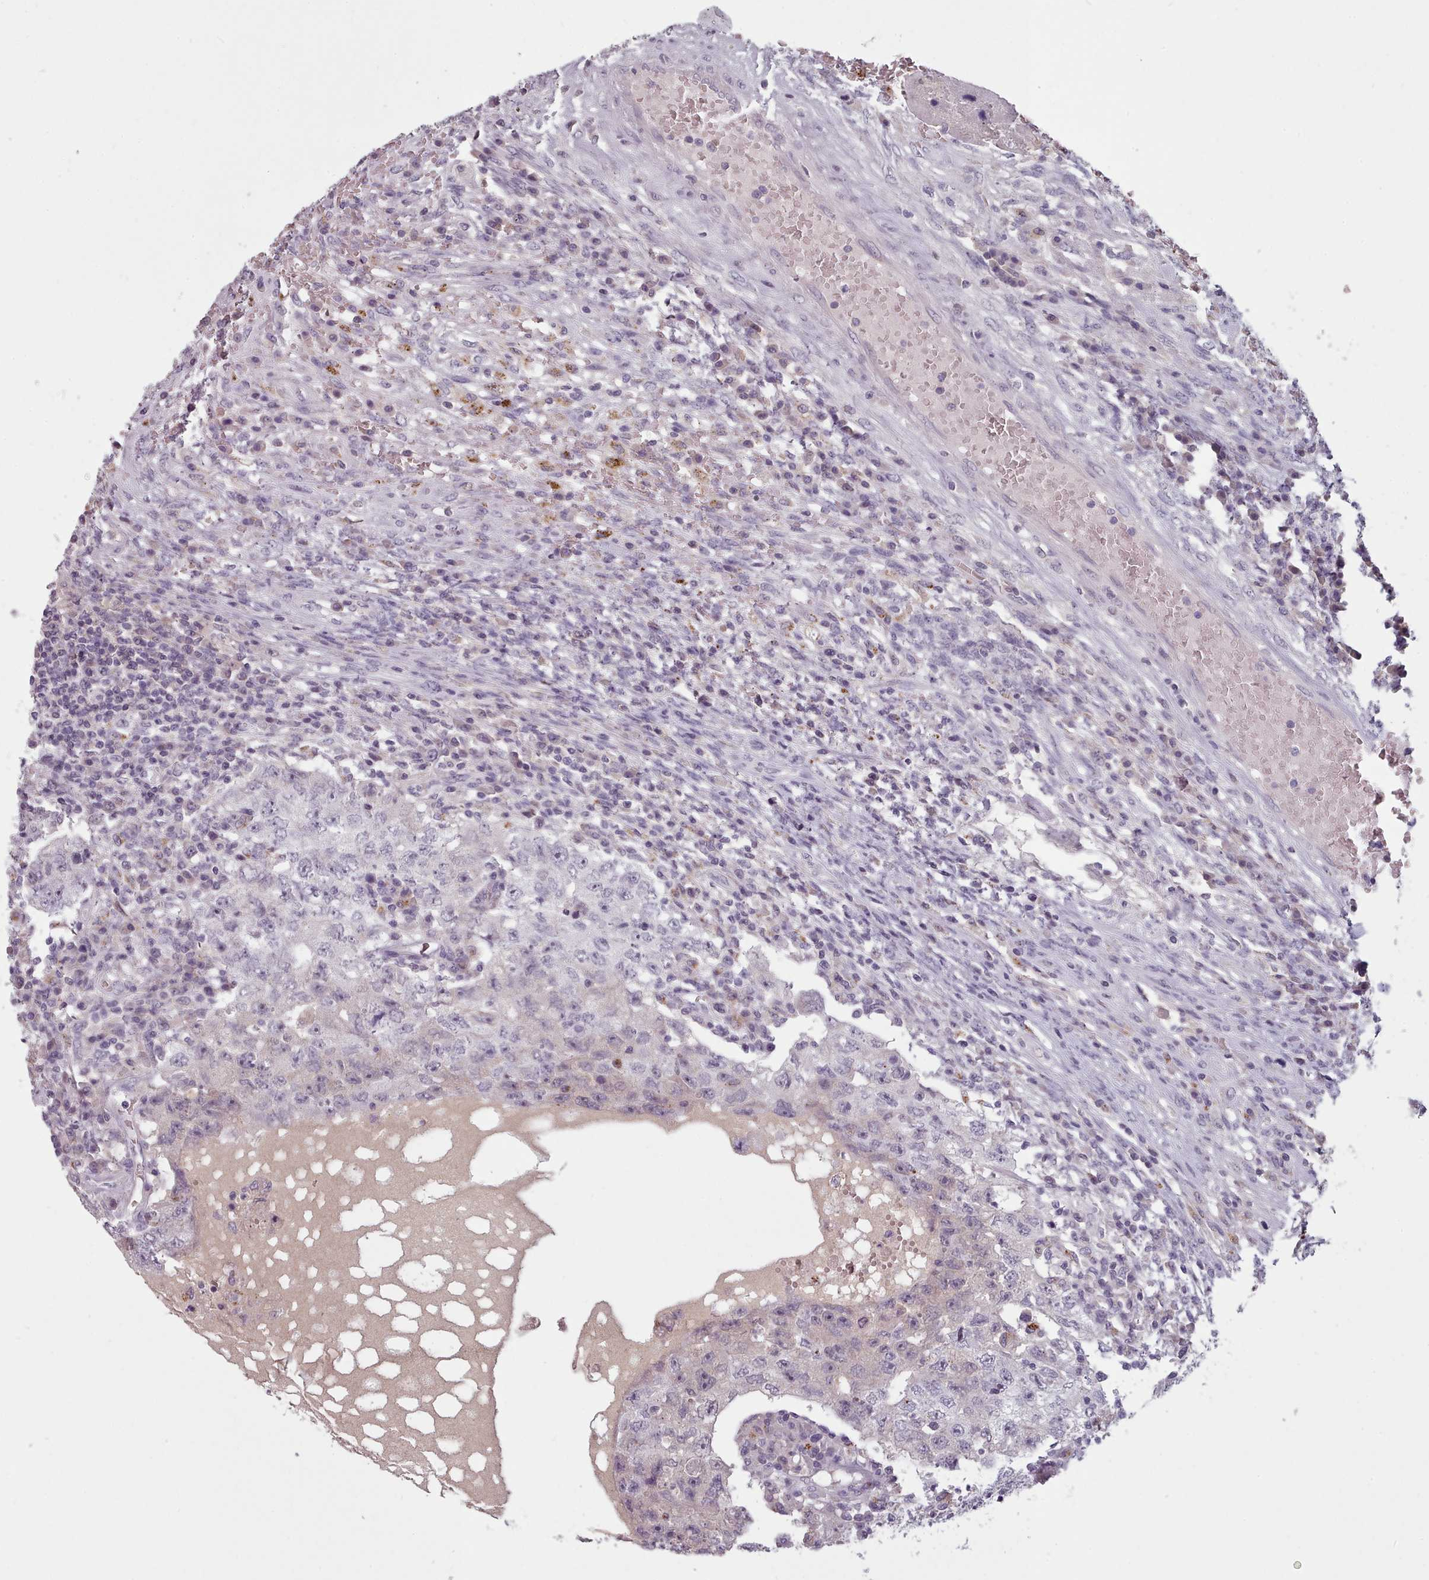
{"staining": {"intensity": "negative", "quantity": "none", "location": "none"}, "tissue": "testis cancer", "cell_type": "Tumor cells", "image_type": "cancer", "snomed": [{"axis": "morphology", "description": "Carcinoma, Embryonal, NOS"}, {"axis": "topography", "description": "Testis"}], "caption": "Immunohistochemistry (IHC) of embryonal carcinoma (testis) demonstrates no positivity in tumor cells.", "gene": "PBX4", "patient": {"sex": "male", "age": 26}}